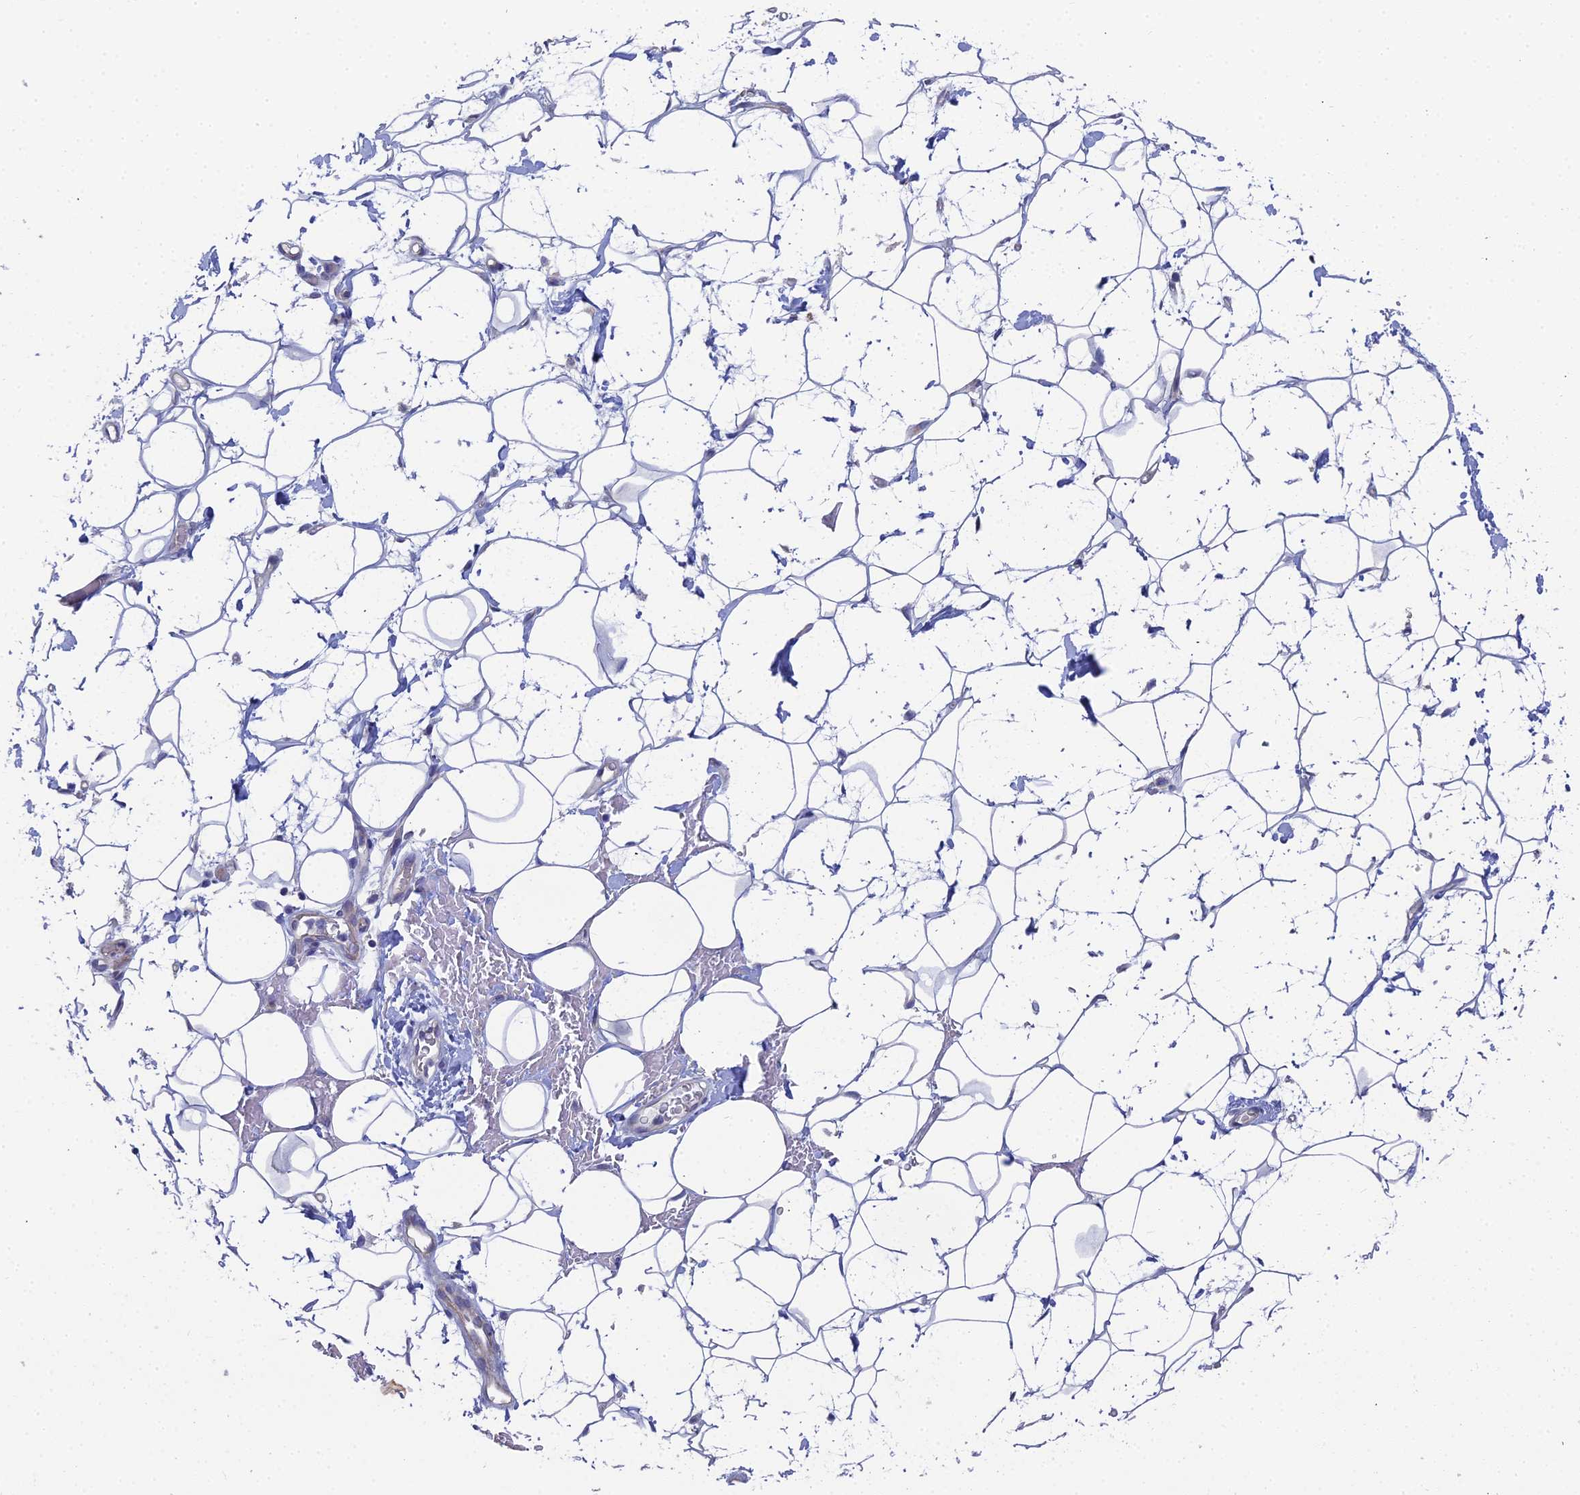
{"staining": {"intensity": "negative", "quantity": "none", "location": "none"}, "tissue": "adipose tissue", "cell_type": "Adipocytes", "image_type": "normal", "snomed": [{"axis": "morphology", "description": "Normal tissue, NOS"}, {"axis": "topography", "description": "Breast"}], "caption": "A histopathology image of human adipose tissue is negative for staining in adipocytes.", "gene": "RDX", "patient": {"sex": "female", "age": 26}}